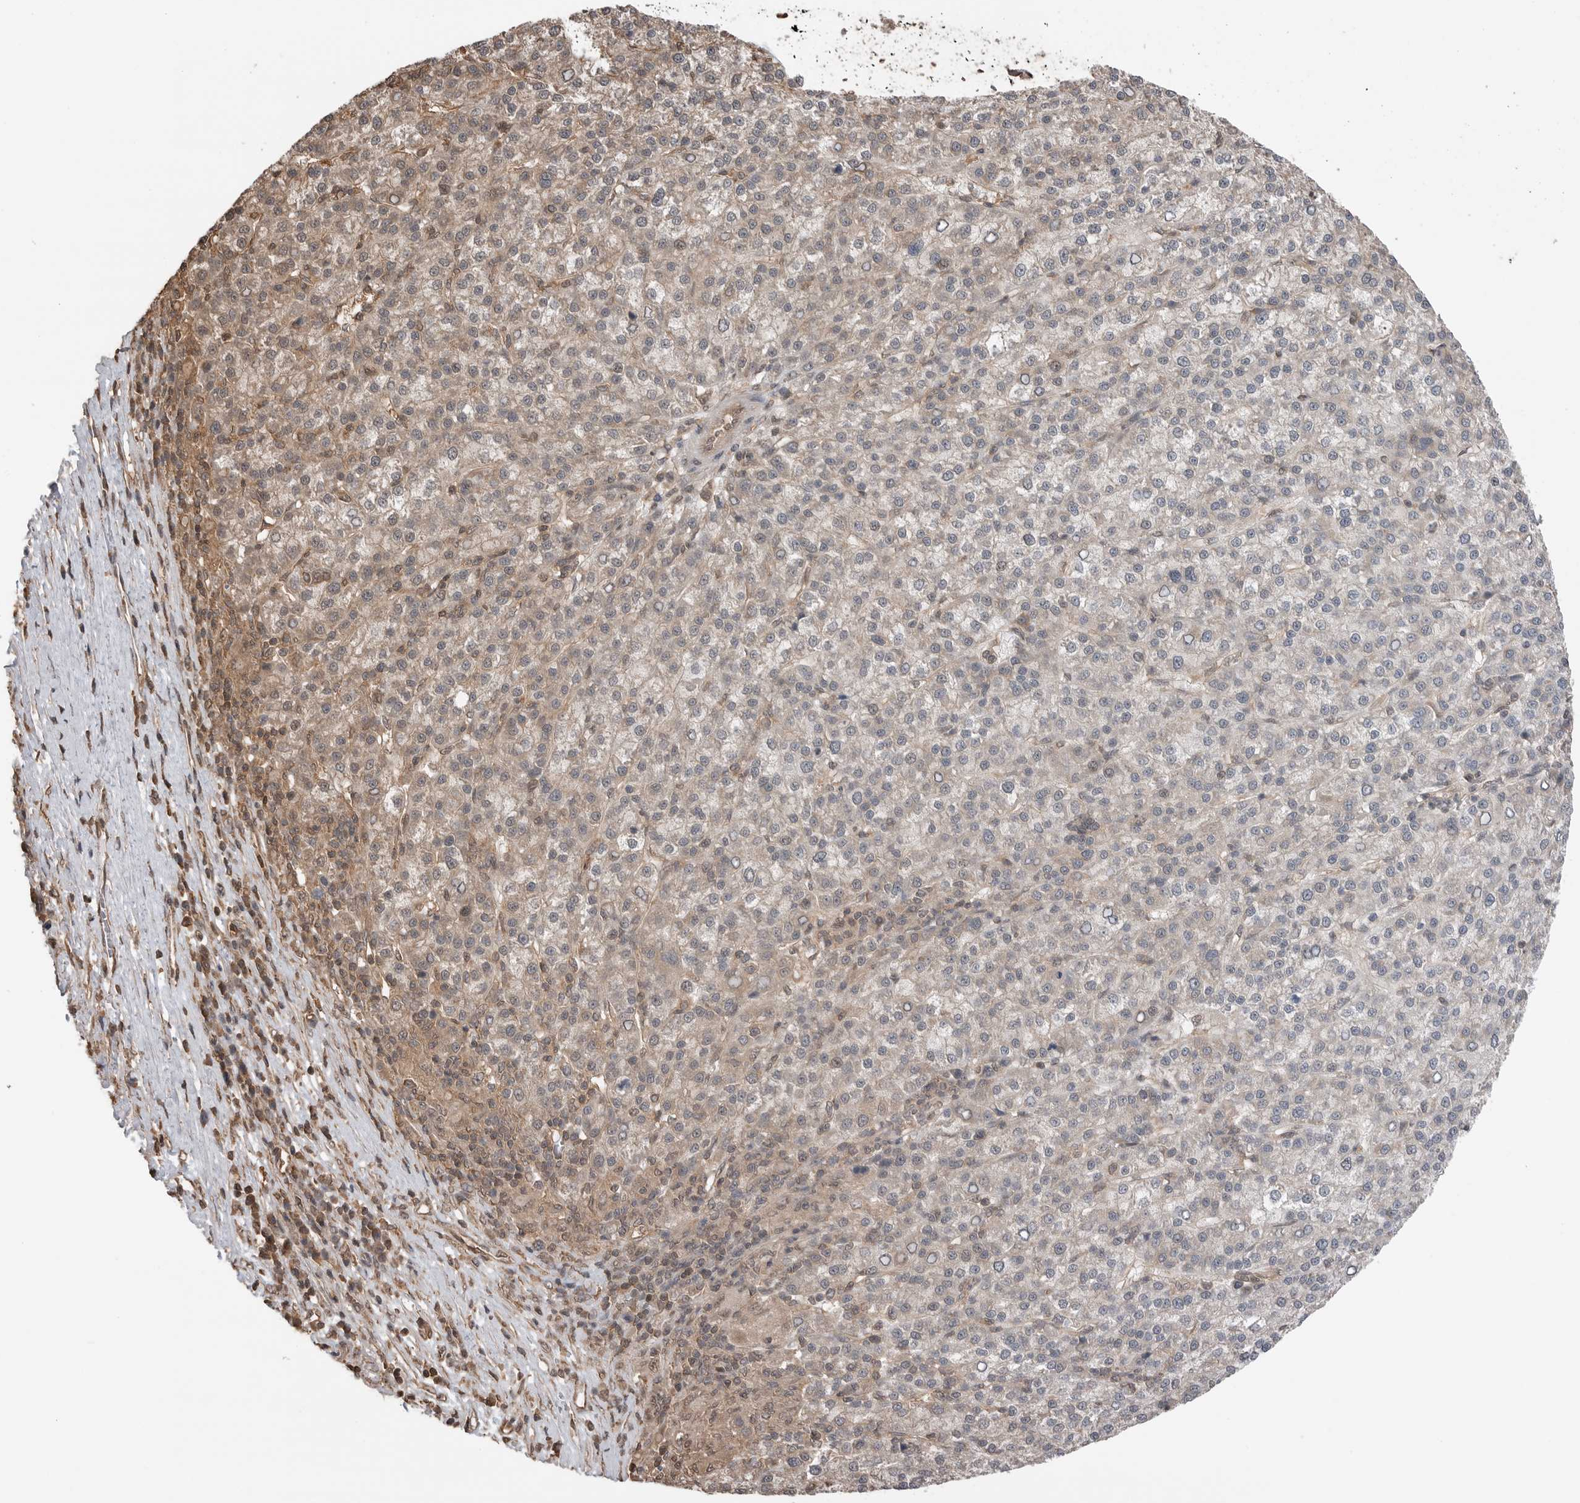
{"staining": {"intensity": "weak", "quantity": "<25%", "location": "cytoplasmic/membranous"}, "tissue": "liver cancer", "cell_type": "Tumor cells", "image_type": "cancer", "snomed": [{"axis": "morphology", "description": "Carcinoma, Hepatocellular, NOS"}, {"axis": "topography", "description": "Liver"}], "caption": "Immunohistochemical staining of liver hepatocellular carcinoma exhibits no significant positivity in tumor cells. (DAB immunohistochemistry with hematoxylin counter stain).", "gene": "PEAK1", "patient": {"sex": "female", "age": 58}}